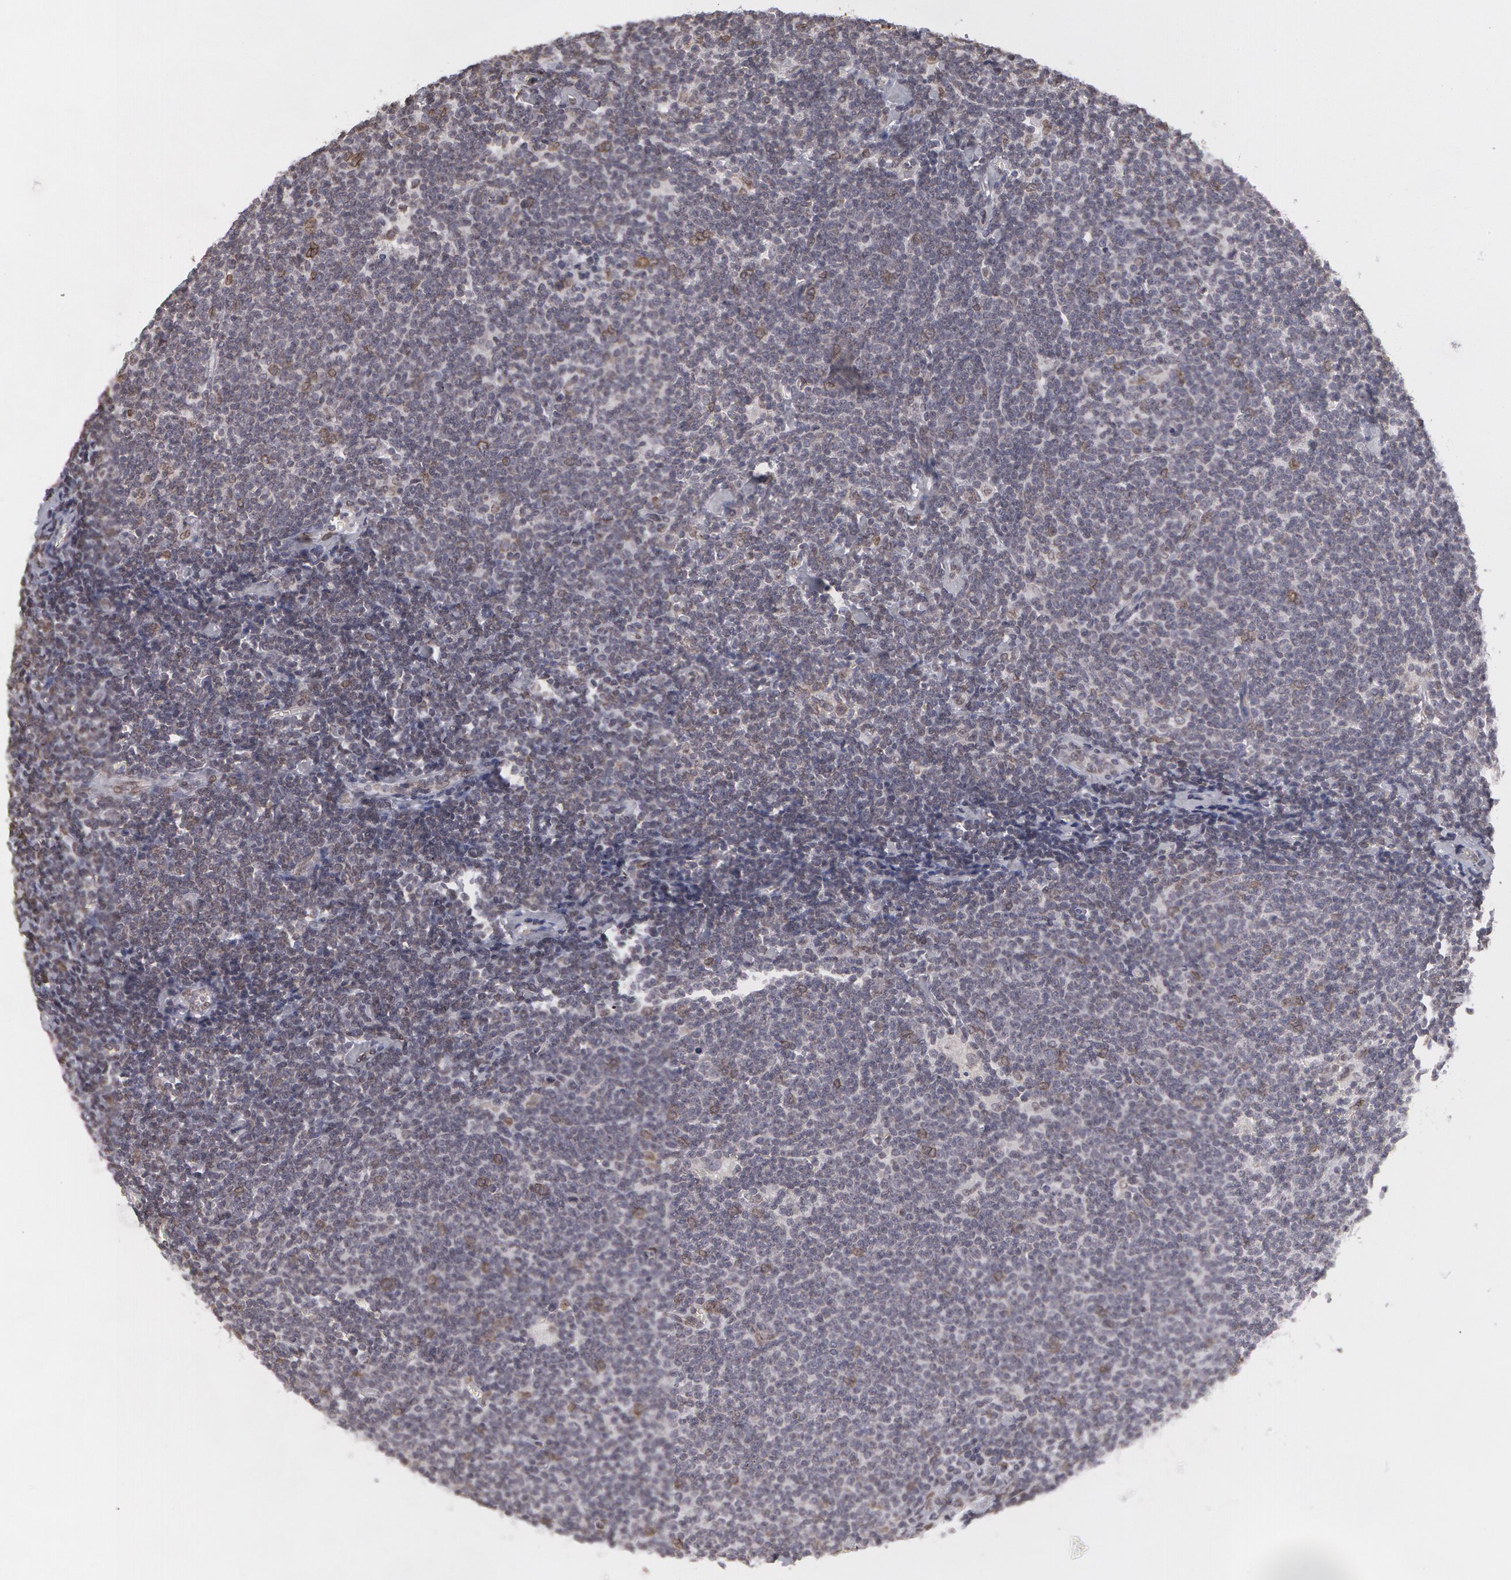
{"staining": {"intensity": "moderate", "quantity": "<25%", "location": "nuclear"}, "tissue": "lymphoma", "cell_type": "Tumor cells", "image_type": "cancer", "snomed": [{"axis": "morphology", "description": "Malignant lymphoma, non-Hodgkin's type, Low grade"}, {"axis": "topography", "description": "Lymph node"}], "caption": "An image of lymphoma stained for a protein displays moderate nuclear brown staining in tumor cells.", "gene": "EMD", "patient": {"sex": "male", "age": 65}}